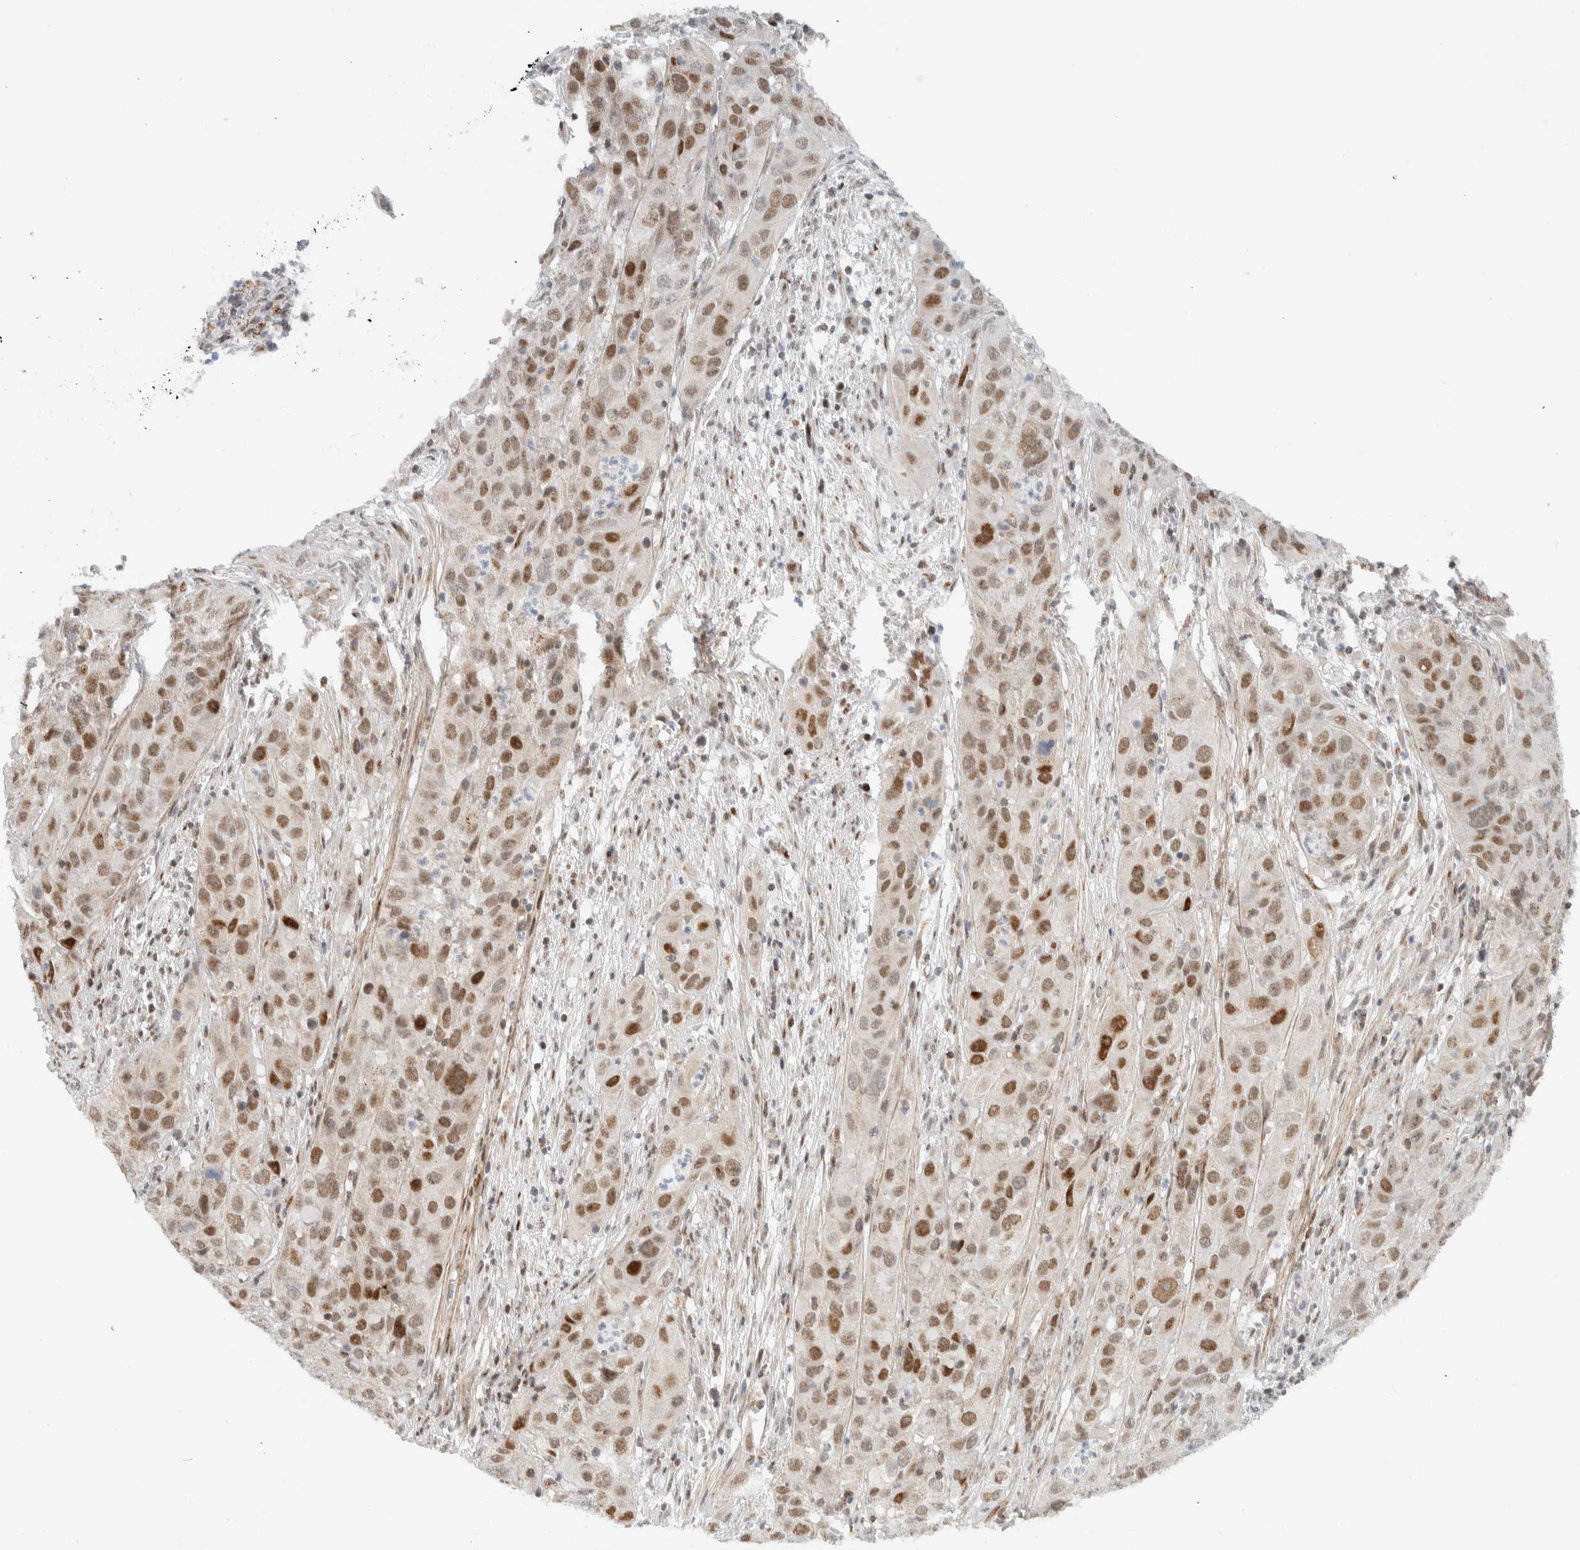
{"staining": {"intensity": "moderate", "quantity": ">75%", "location": "nuclear"}, "tissue": "cervical cancer", "cell_type": "Tumor cells", "image_type": "cancer", "snomed": [{"axis": "morphology", "description": "Squamous cell carcinoma, NOS"}, {"axis": "topography", "description": "Cervix"}], "caption": "Cervical cancer was stained to show a protein in brown. There is medium levels of moderate nuclear expression in about >75% of tumor cells.", "gene": "TSPAN32", "patient": {"sex": "female", "age": 32}}